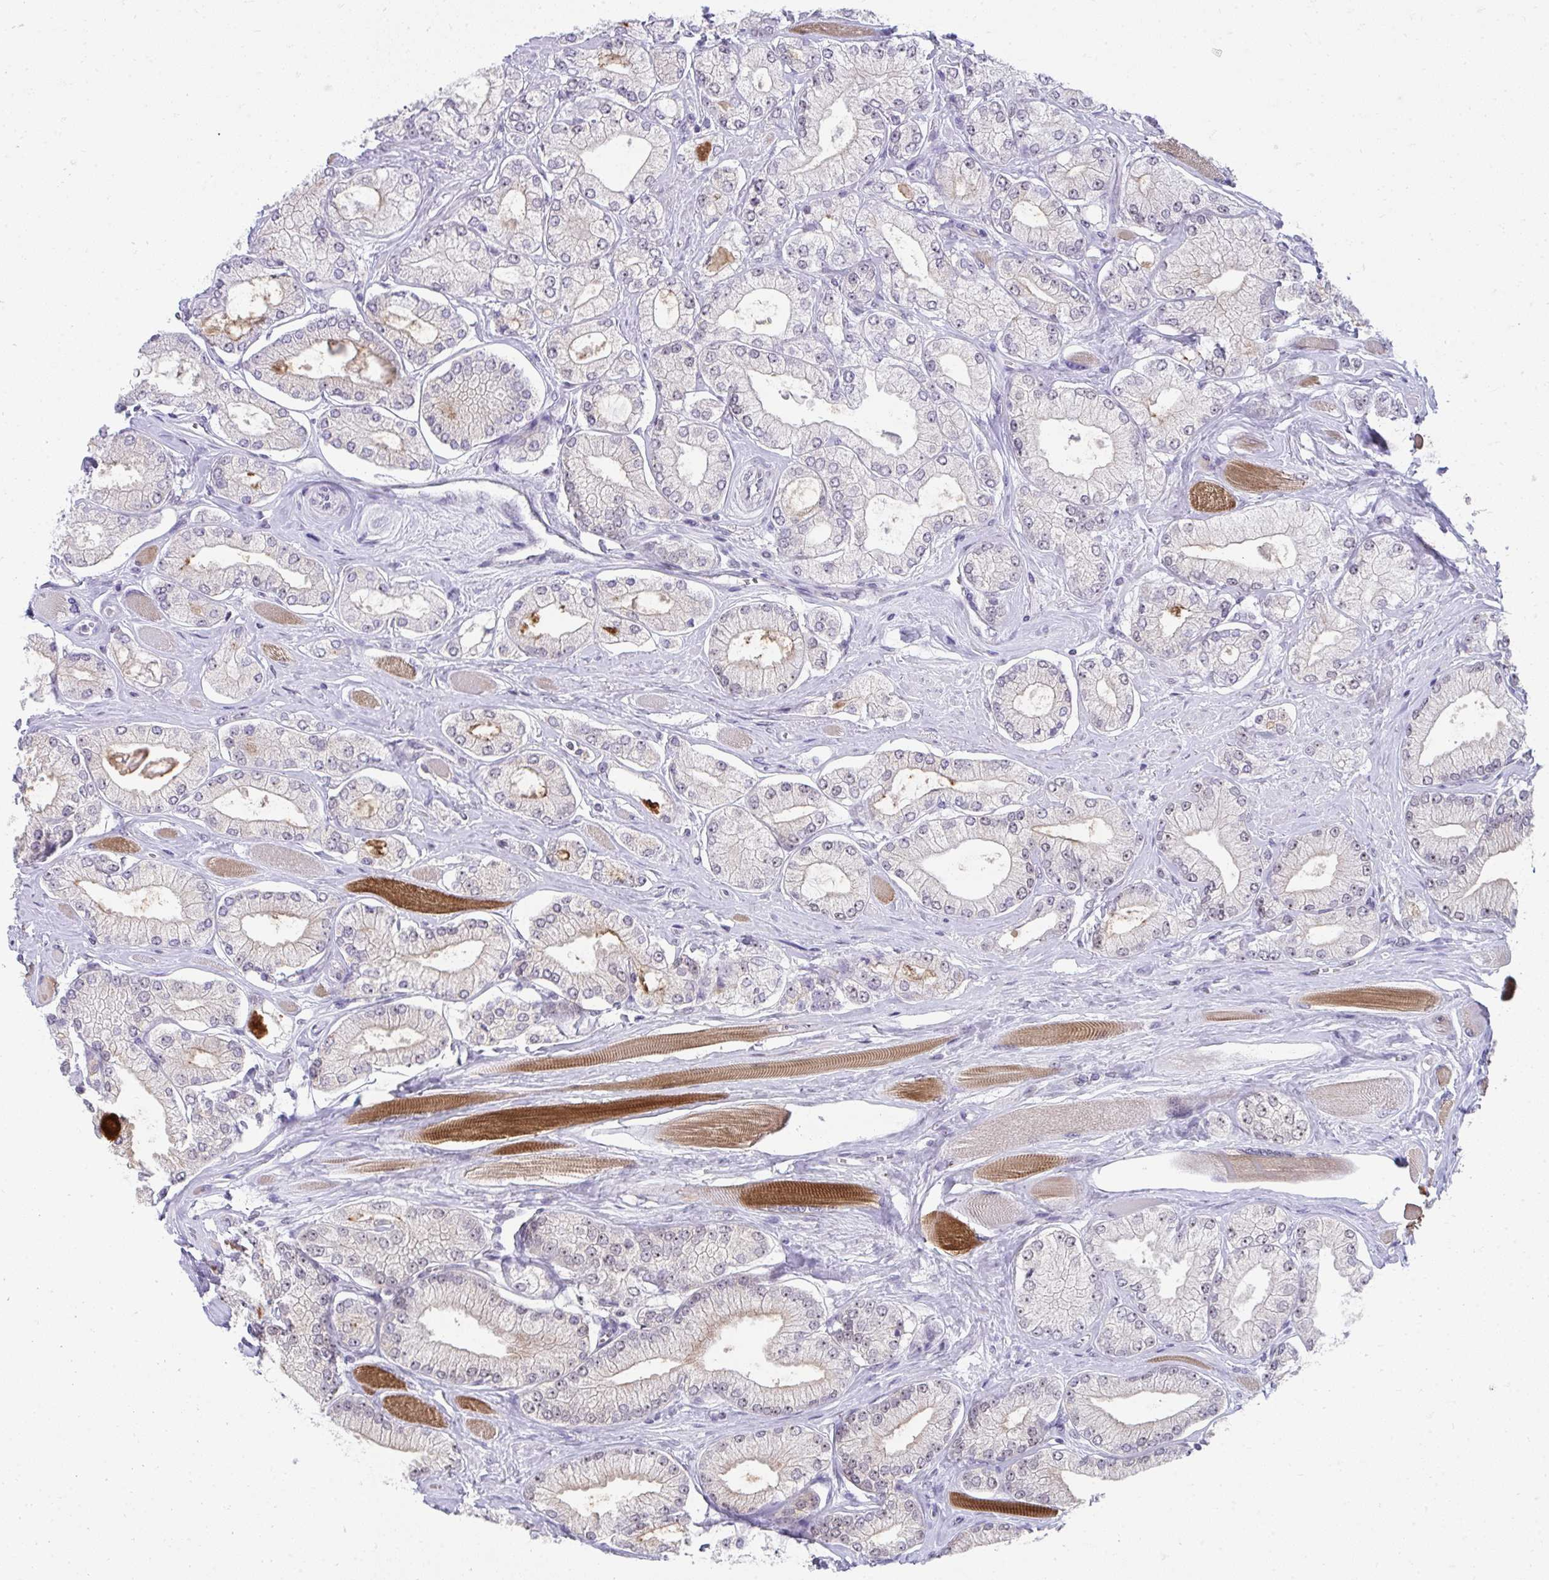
{"staining": {"intensity": "weak", "quantity": "<25%", "location": "nuclear"}, "tissue": "prostate cancer", "cell_type": "Tumor cells", "image_type": "cancer", "snomed": [{"axis": "morphology", "description": "Adenocarcinoma, High grade"}, {"axis": "topography", "description": "Prostate"}], "caption": "DAB (3,3'-diaminobenzidine) immunohistochemical staining of human prostate cancer displays no significant staining in tumor cells. Brightfield microscopy of immunohistochemistry stained with DAB (brown) and hematoxylin (blue), captured at high magnification.", "gene": "HIRA", "patient": {"sex": "male", "age": 68}}